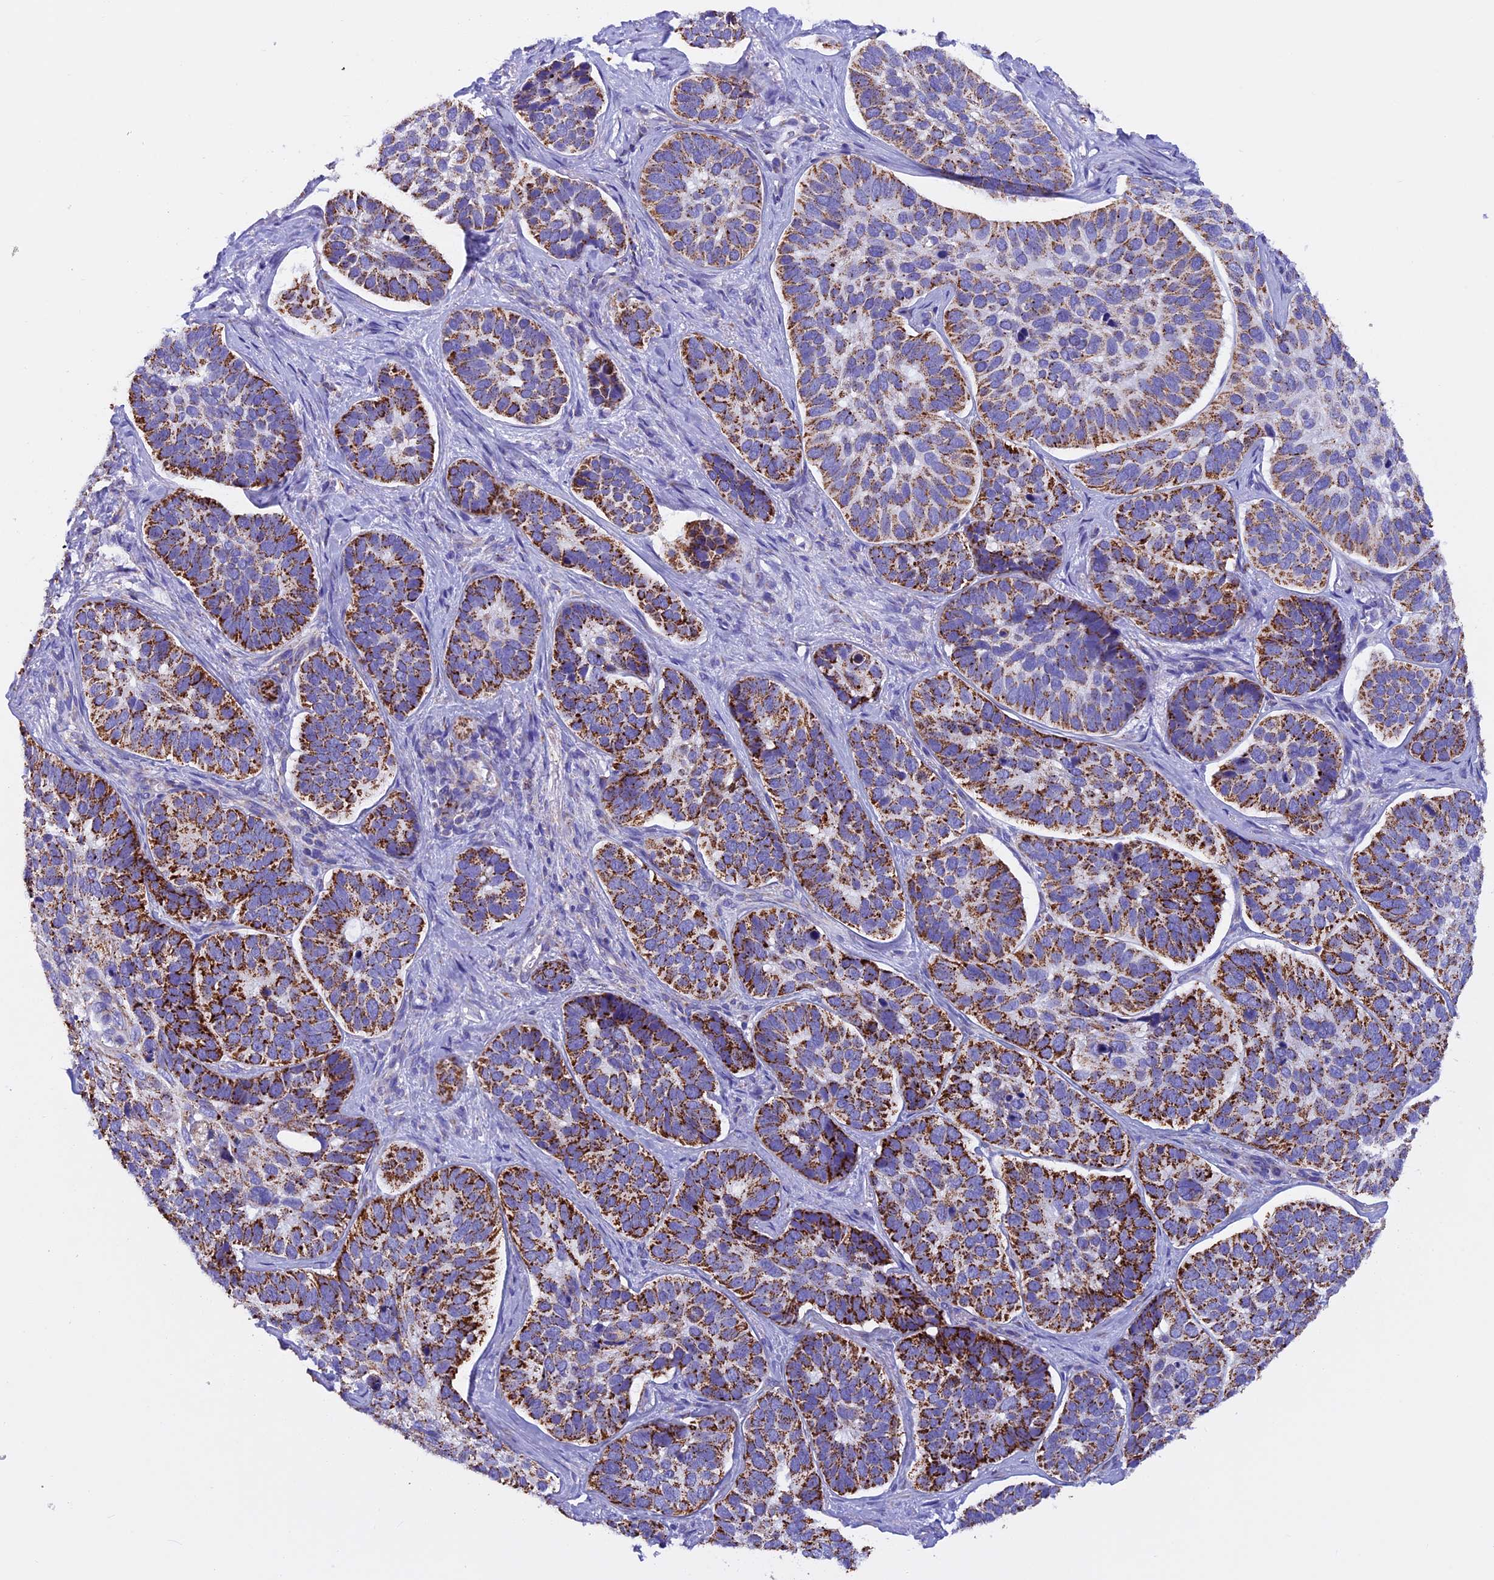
{"staining": {"intensity": "strong", "quantity": "25%-75%", "location": "cytoplasmic/membranous"}, "tissue": "skin cancer", "cell_type": "Tumor cells", "image_type": "cancer", "snomed": [{"axis": "morphology", "description": "Basal cell carcinoma"}, {"axis": "topography", "description": "Skin"}], "caption": "High-magnification brightfield microscopy of skin cancer (basal cell carcinoma) stained with DAB (brown) and counterstained with hematoxylin (blue). tumor cells exhibit strong cytoplasmic/membranous expression is present in about25%-75% of cells.", "gene": "SLC8B1", "patient": {"sex": "male", "age": 62}}